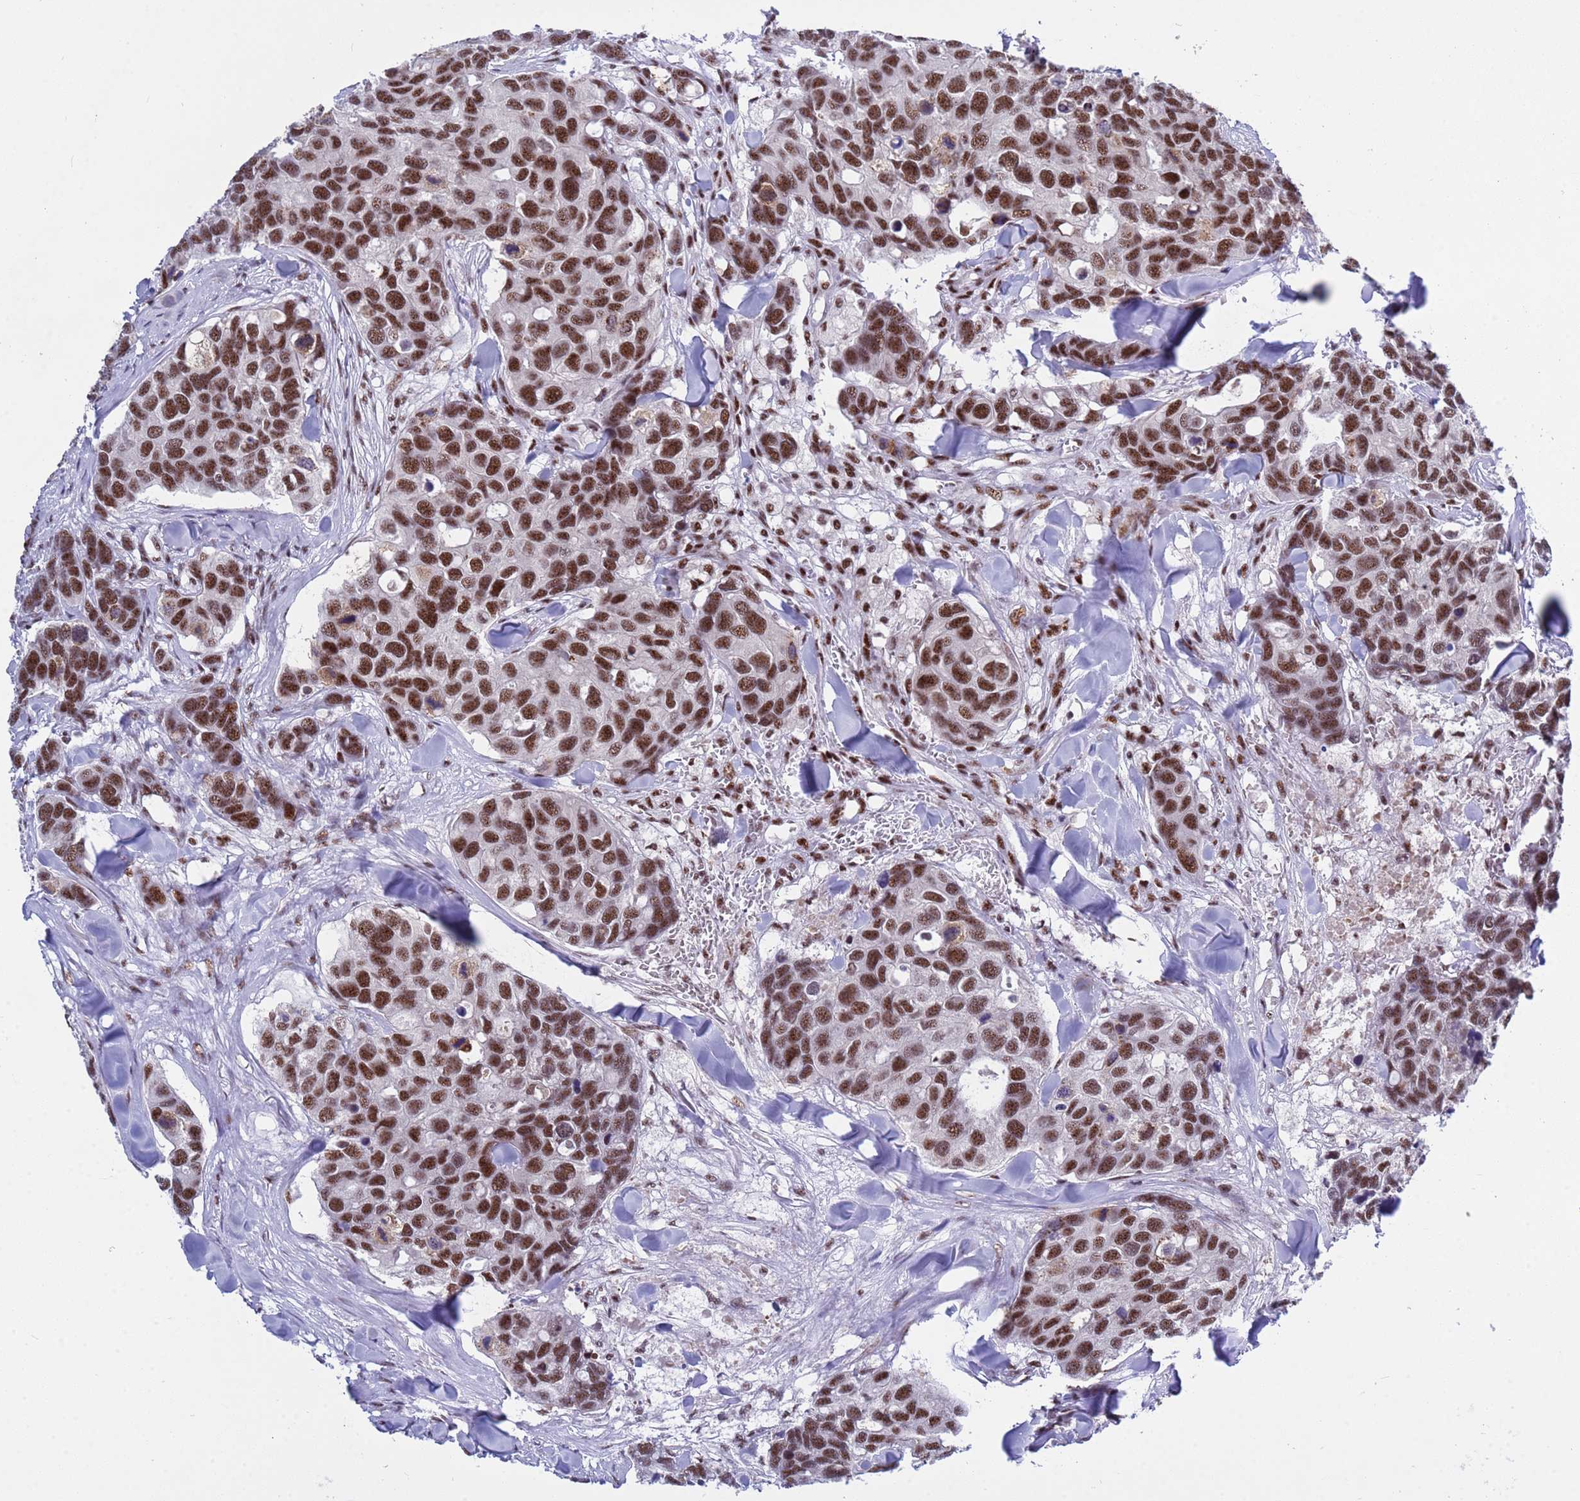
{"staining": {"intensity": "strong", "quantity": ">75%", "location": "nuclear"}, "tissue": "breast cancer", "cell_type": "Tumor cells", "image_type": "cancer", "snomed": [{"axis": "morphology", "description": "Duct carcinoma"}, {"axis": "topography", "description": "Breast"}], "caption": "Strong nuclear positivity for a protein is seen in about >75% of tumor cells of breast cancer using immunohistochemistry (IHC).", "gene": "THOC2", "patient": {"sex": "female", "age": 83}}